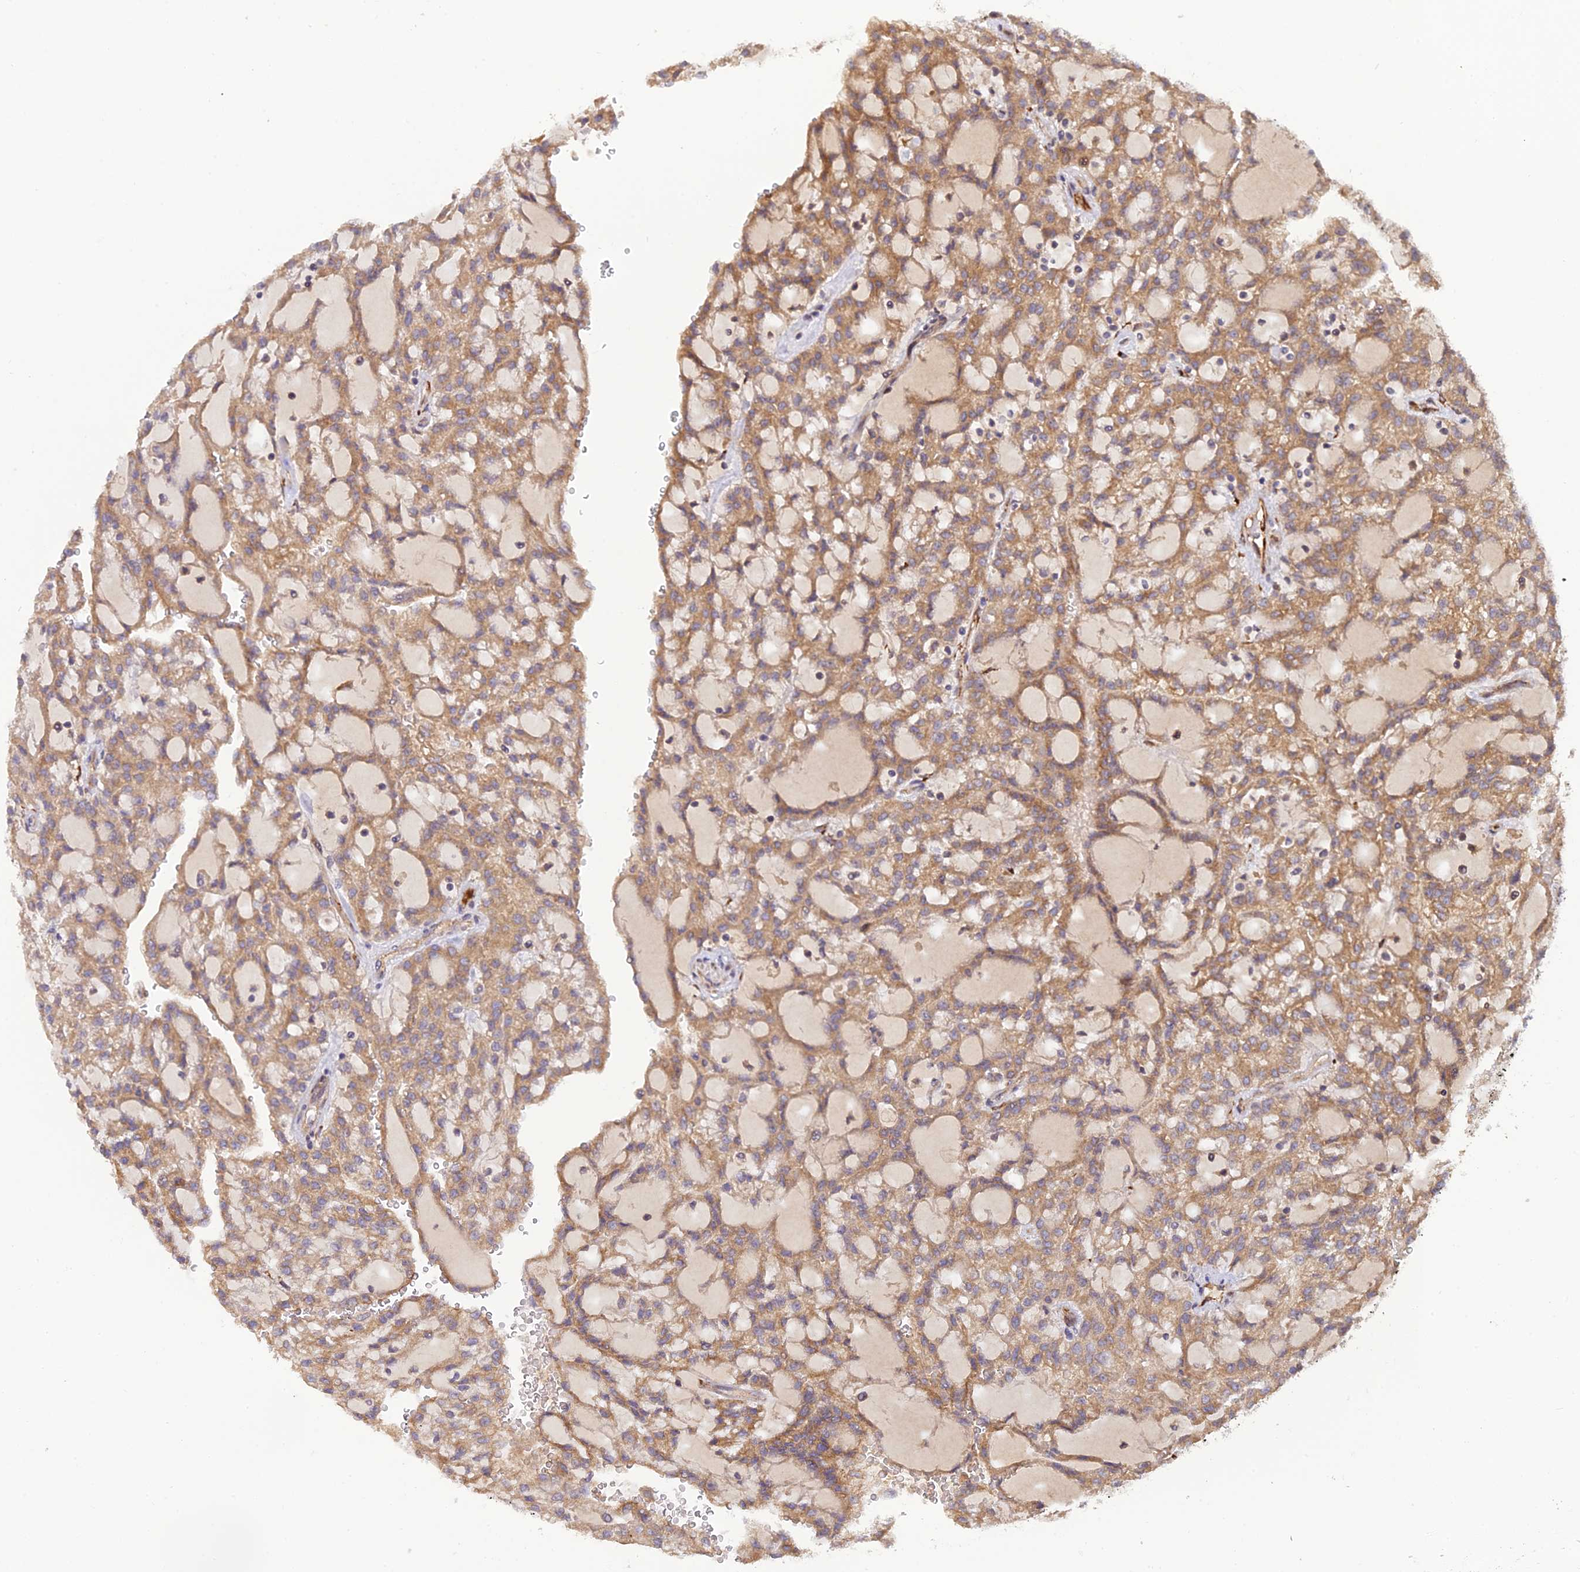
{"staining": {"intensity": "weak", "quantity": ">75%", "location": "cytoplasmic/membranous"}, "tissue": "renal cancer", "cell_type": "Tumor cells", "image_type": "cancer", "snomed": [{"axis": "morphology", "description": "Adenocarcinoma, NOS"}, {"axis": "topography", "description": "Kidney"}], "caption": "Immunohistochemistry (IHC) (DAB (3,3'-diaminobenzidine)) staining of human renal adenocarcinoma exhibits weak cytoplasmic/membranous protein expression in about >75% of tumor cells. (brown staining indicates protein expression, while blue staining denotes nuclei).", "gene": "P3H3", "patient": {"sex": "male", "age": 63}}